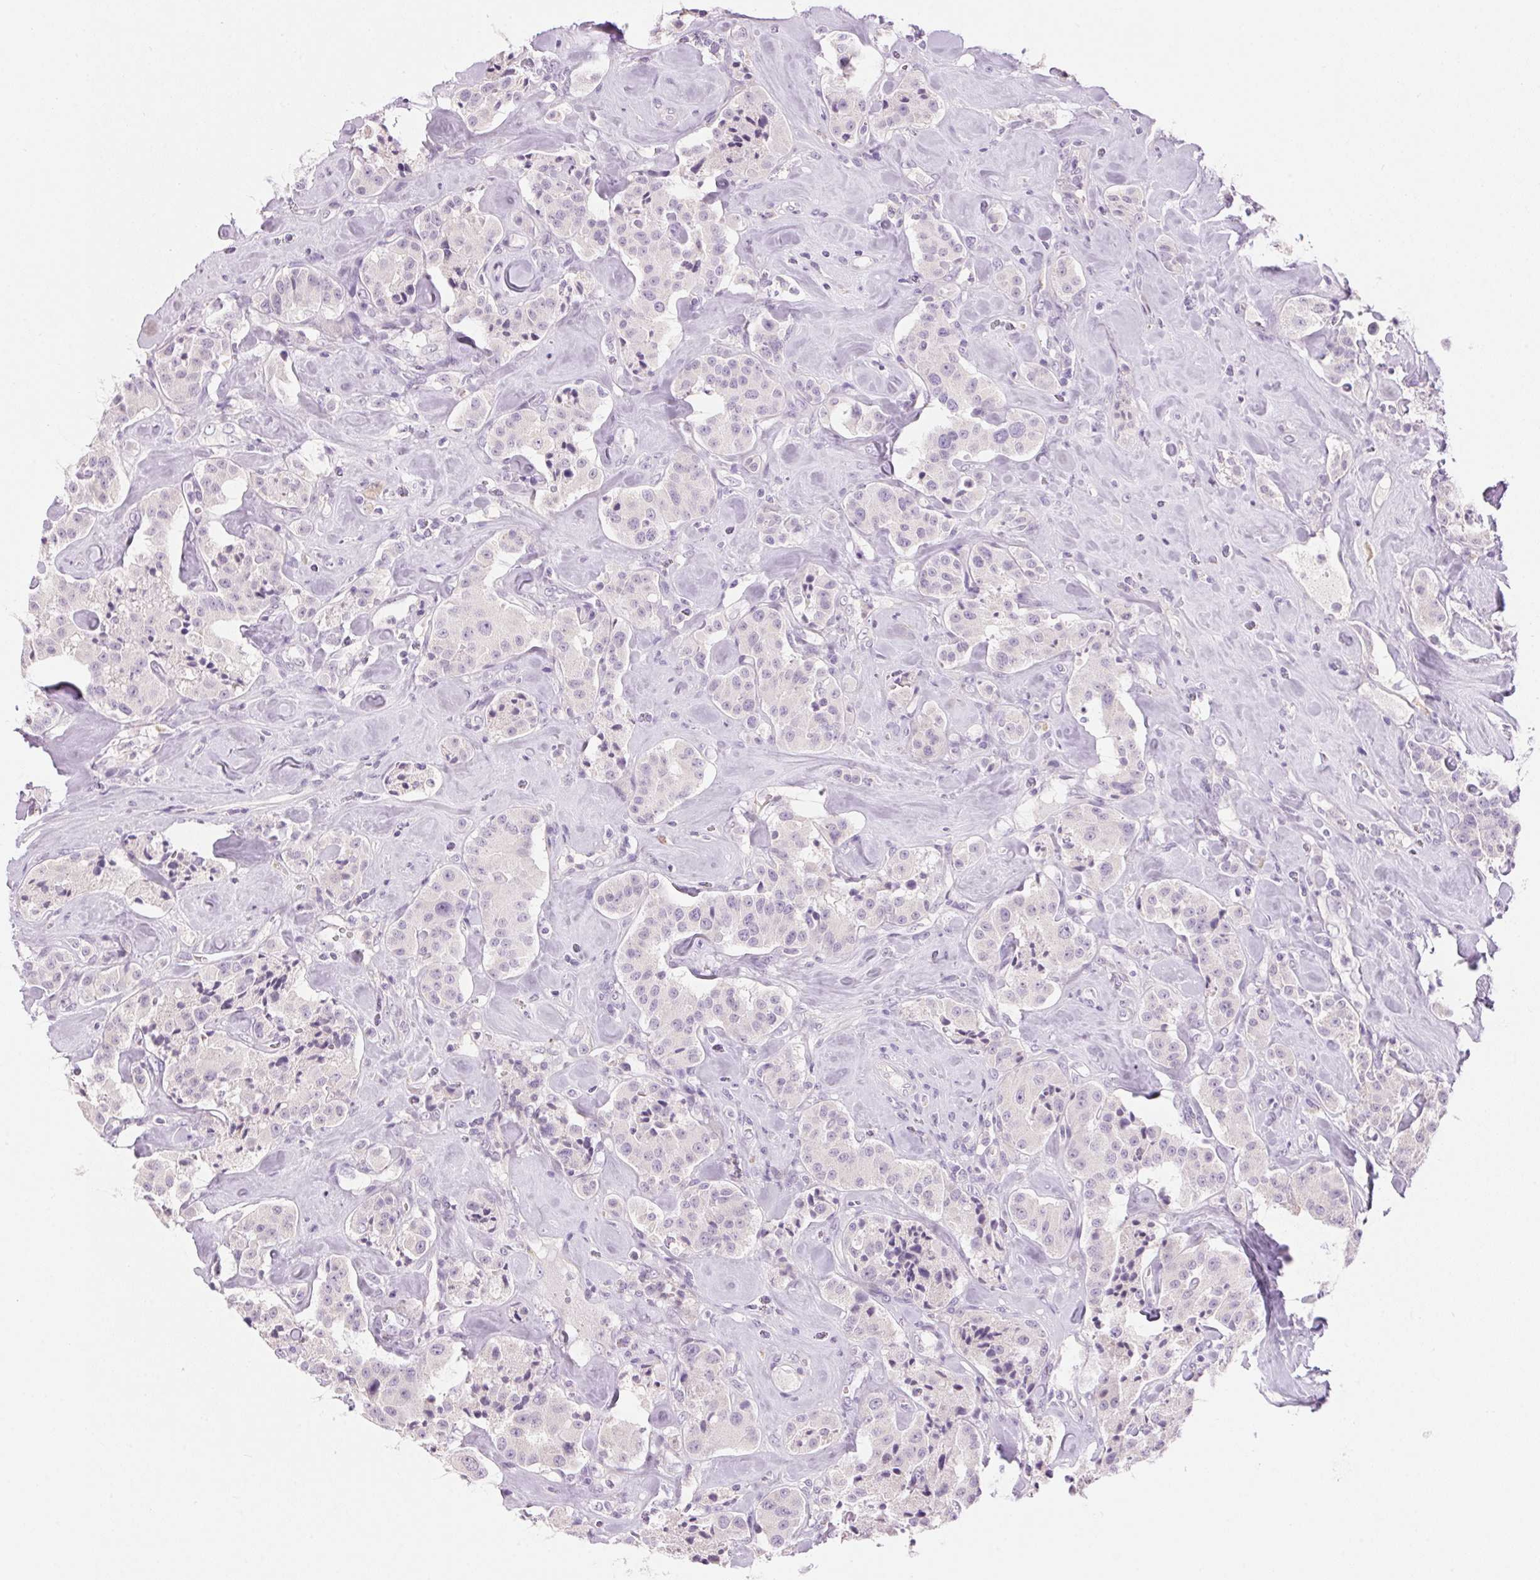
{"staining": {"intensity": "negative", "quantity": "none", "location": "none"}, "tissue": "carcinoid", "cell_type": "Tumor cells", "image_type": "cancer", "snomed": [{"axis": "morphology", "description": "Carcinoid, malignant, NOS"}, {"axis": "topography", "description": "Pancreas"}], "caption": "Immunohistochemical staining of human carcinoid reveals no significant positivity in tumor cells.", "gene": "HSD17B2", "patient": {"sex": "male", "age": 41}}